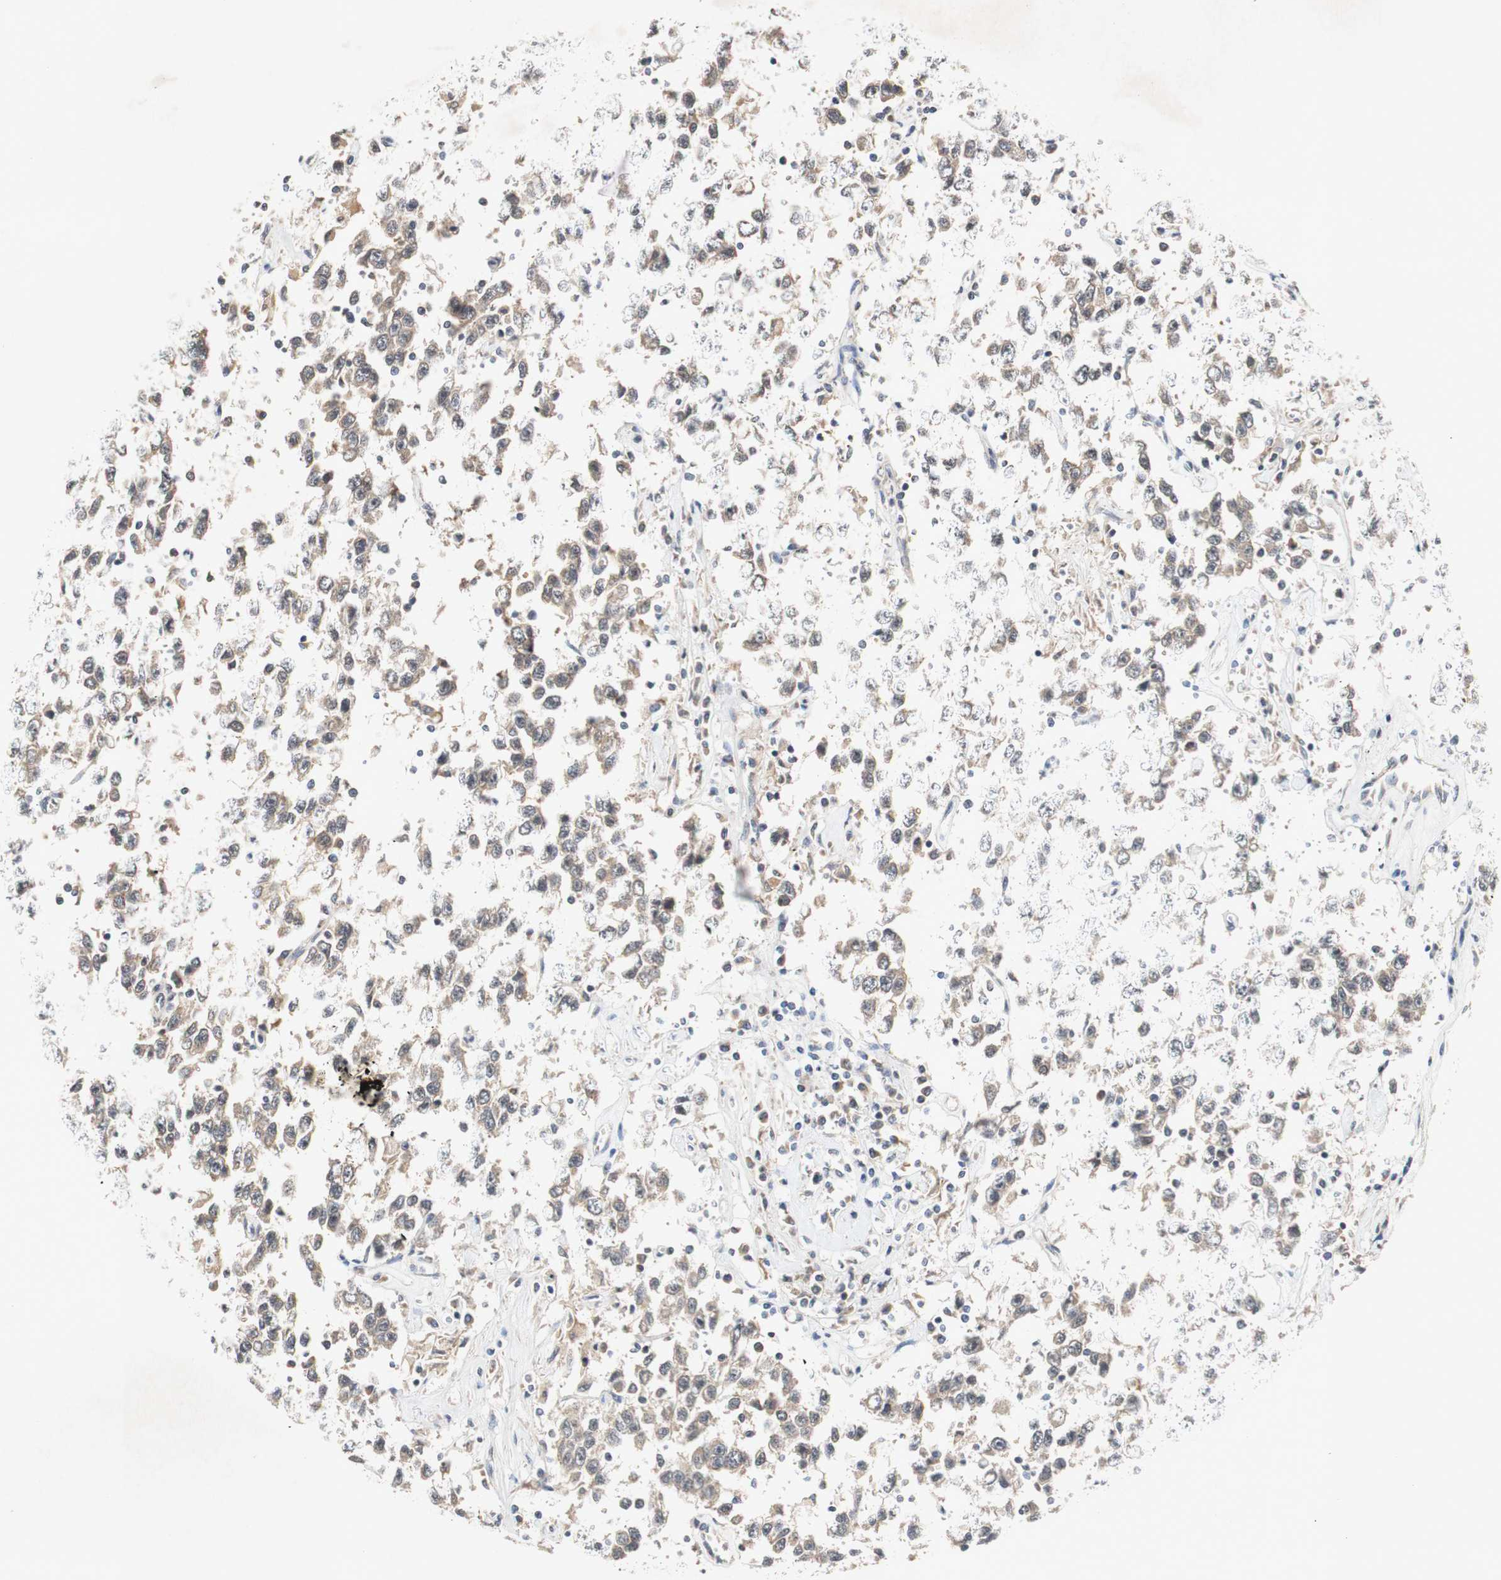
{"staining": {"intensity": "moderate", "quantity": ">75%", "location": "cytoplasmic/membranous"}, "tissue": "testis cancer", "cell_type": "Tumor cells", "image_type": "cancer", "snomed": [{"axis": "morphology", "description": "Seminoma, NOS"}, {"axis": "topography", "description": "Testis"}], "caption": "Protein staining exhibits moderate cytoplasmic/membranous expression in about >75% of tumor cells in testis cancer.", "gene": "PIN1", "patient": {"sex": "male", "age": 41}}